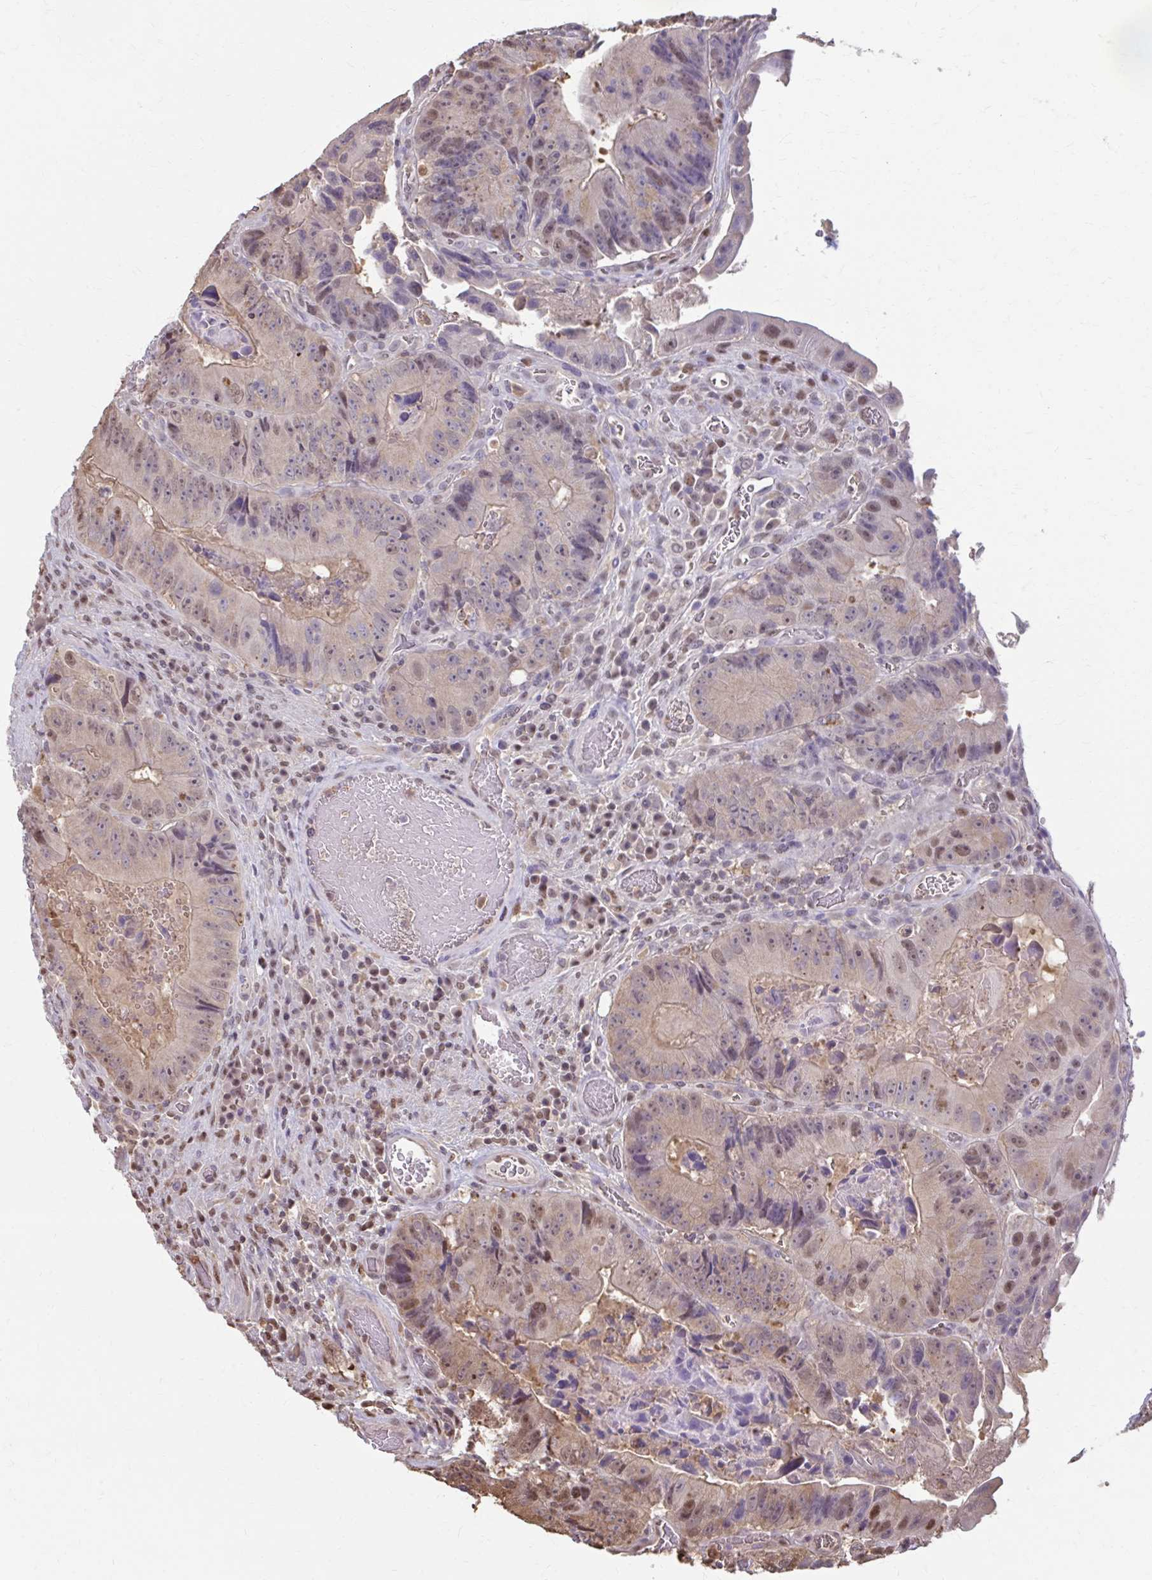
{"staining": {"intensity": "moderate", "quantity": "25%-75%", "location": "nuclear"}, "tissue": "colorectal cancer", "cell_type": "Tumor cells", "image_type": "cancer", "snomed": [{"axis": "morphology", "description": "Adenocarcinoma, NOS"}, {"axis": "topography", "description": "Colon"}], "caption": "The micrograph shows staining of adenocarcinoma (colorectal), revealing moderate nuclear protein expression (brown color) within tumor cells. (brown staining indicates protein expression, while blue staining denotes nuclei).", "gene": "ING4", "patient": {"sex": "female", "age": 86}}